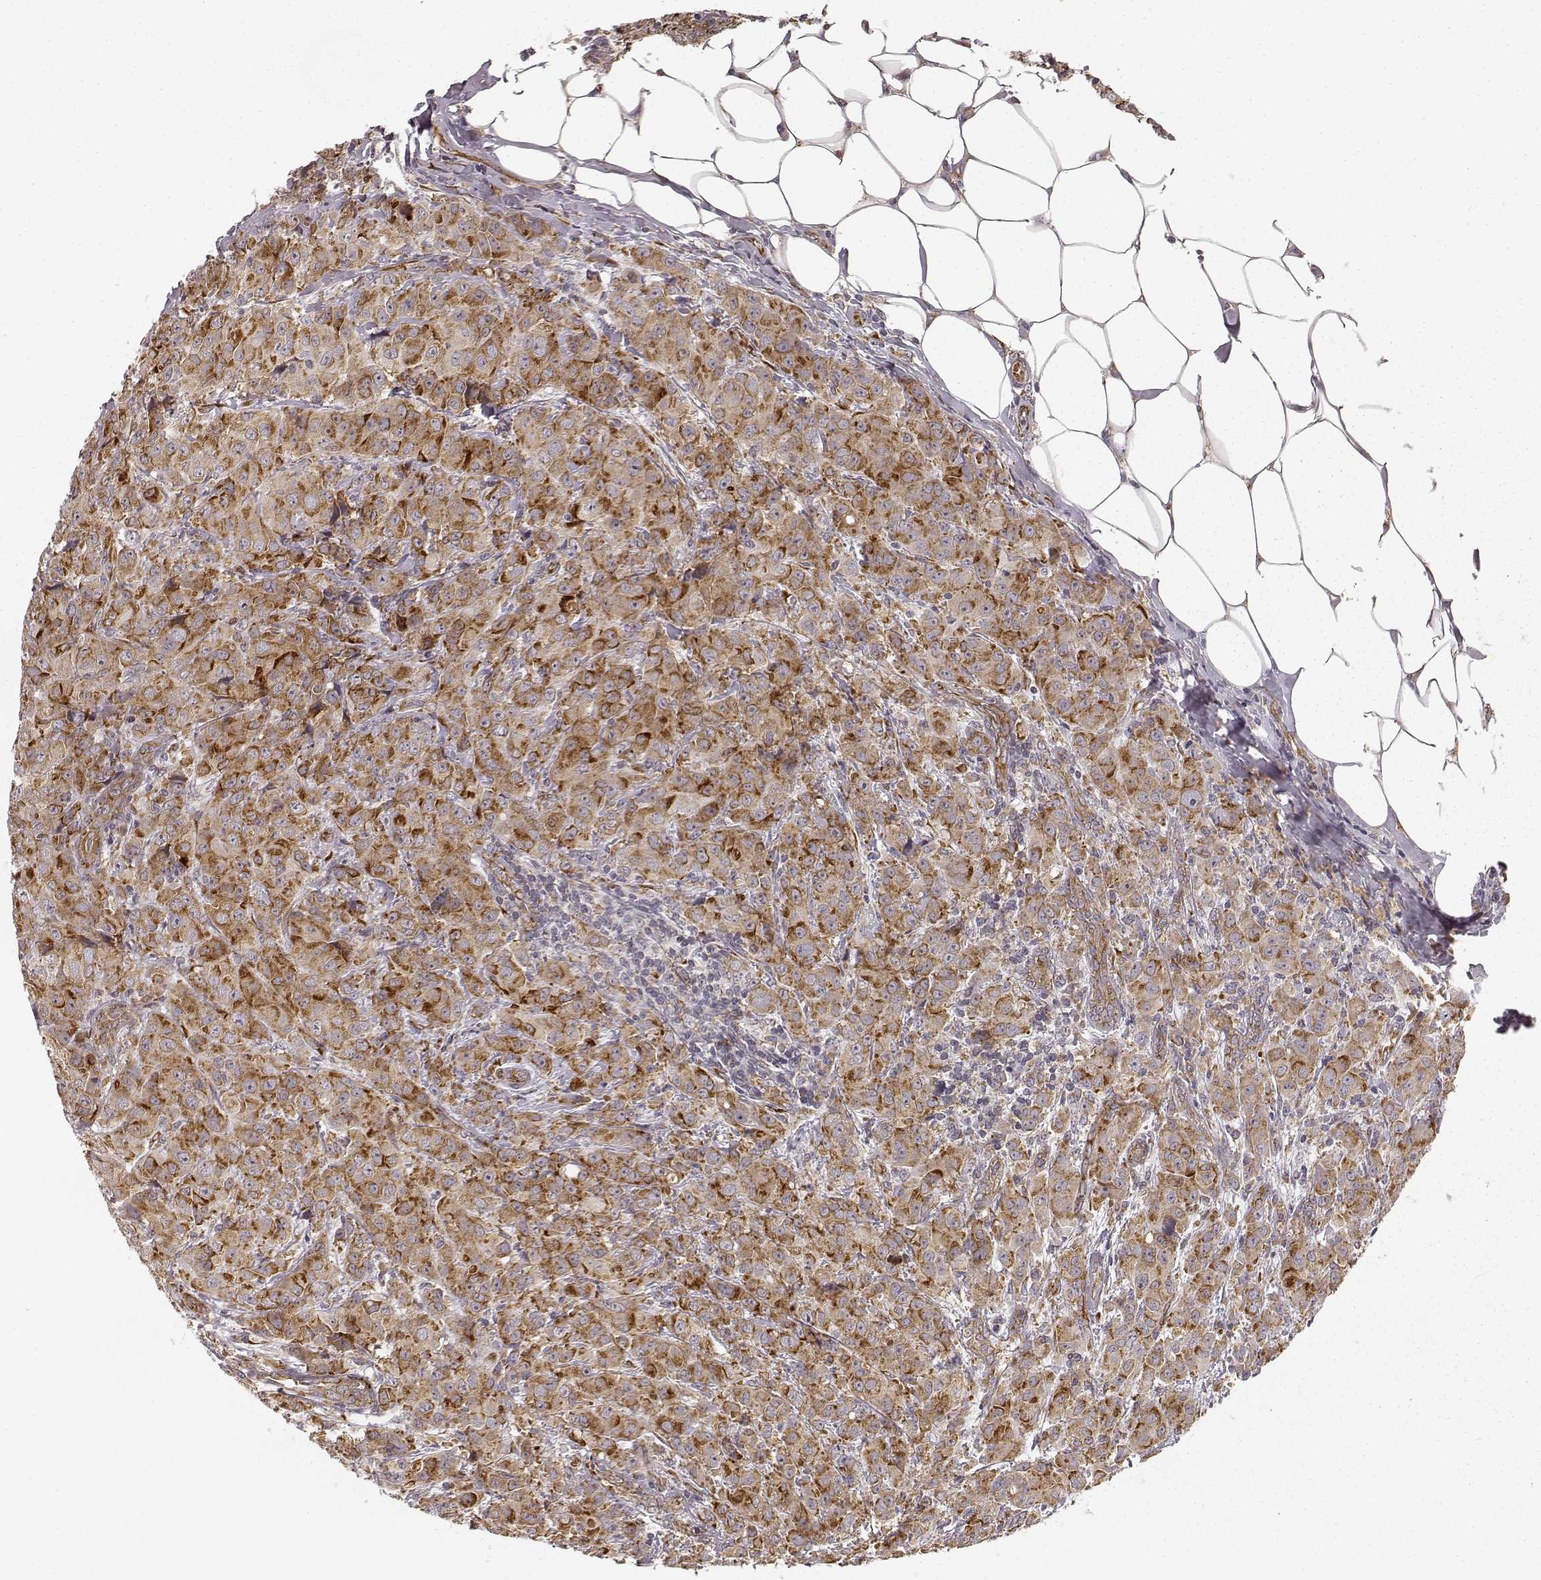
{"staining": {"intensity": "strong", "quantity": "25%-75%", "location": "cytoplasmic/membranous"}, "tissue": "breast cancer", "cell_type": "Tumor cells", "image_type": "cancer", "snomed": [{"axis": "morphology", "description": "Normal tissue, NOS"}, {"axis": "morphology", "description": "Duct carcinoma"}, {"axis": "topography", "description": "Breast"}], "caption": "Brown immunohistochemical staining in breast infiltrating ductal carcinoma demonstrates strong cytoplasmic/membranous positivity in about 25%-75% of tumor cells.", "gene": "TMEM14A", "patient": {"sex": "female", "age": 43}}